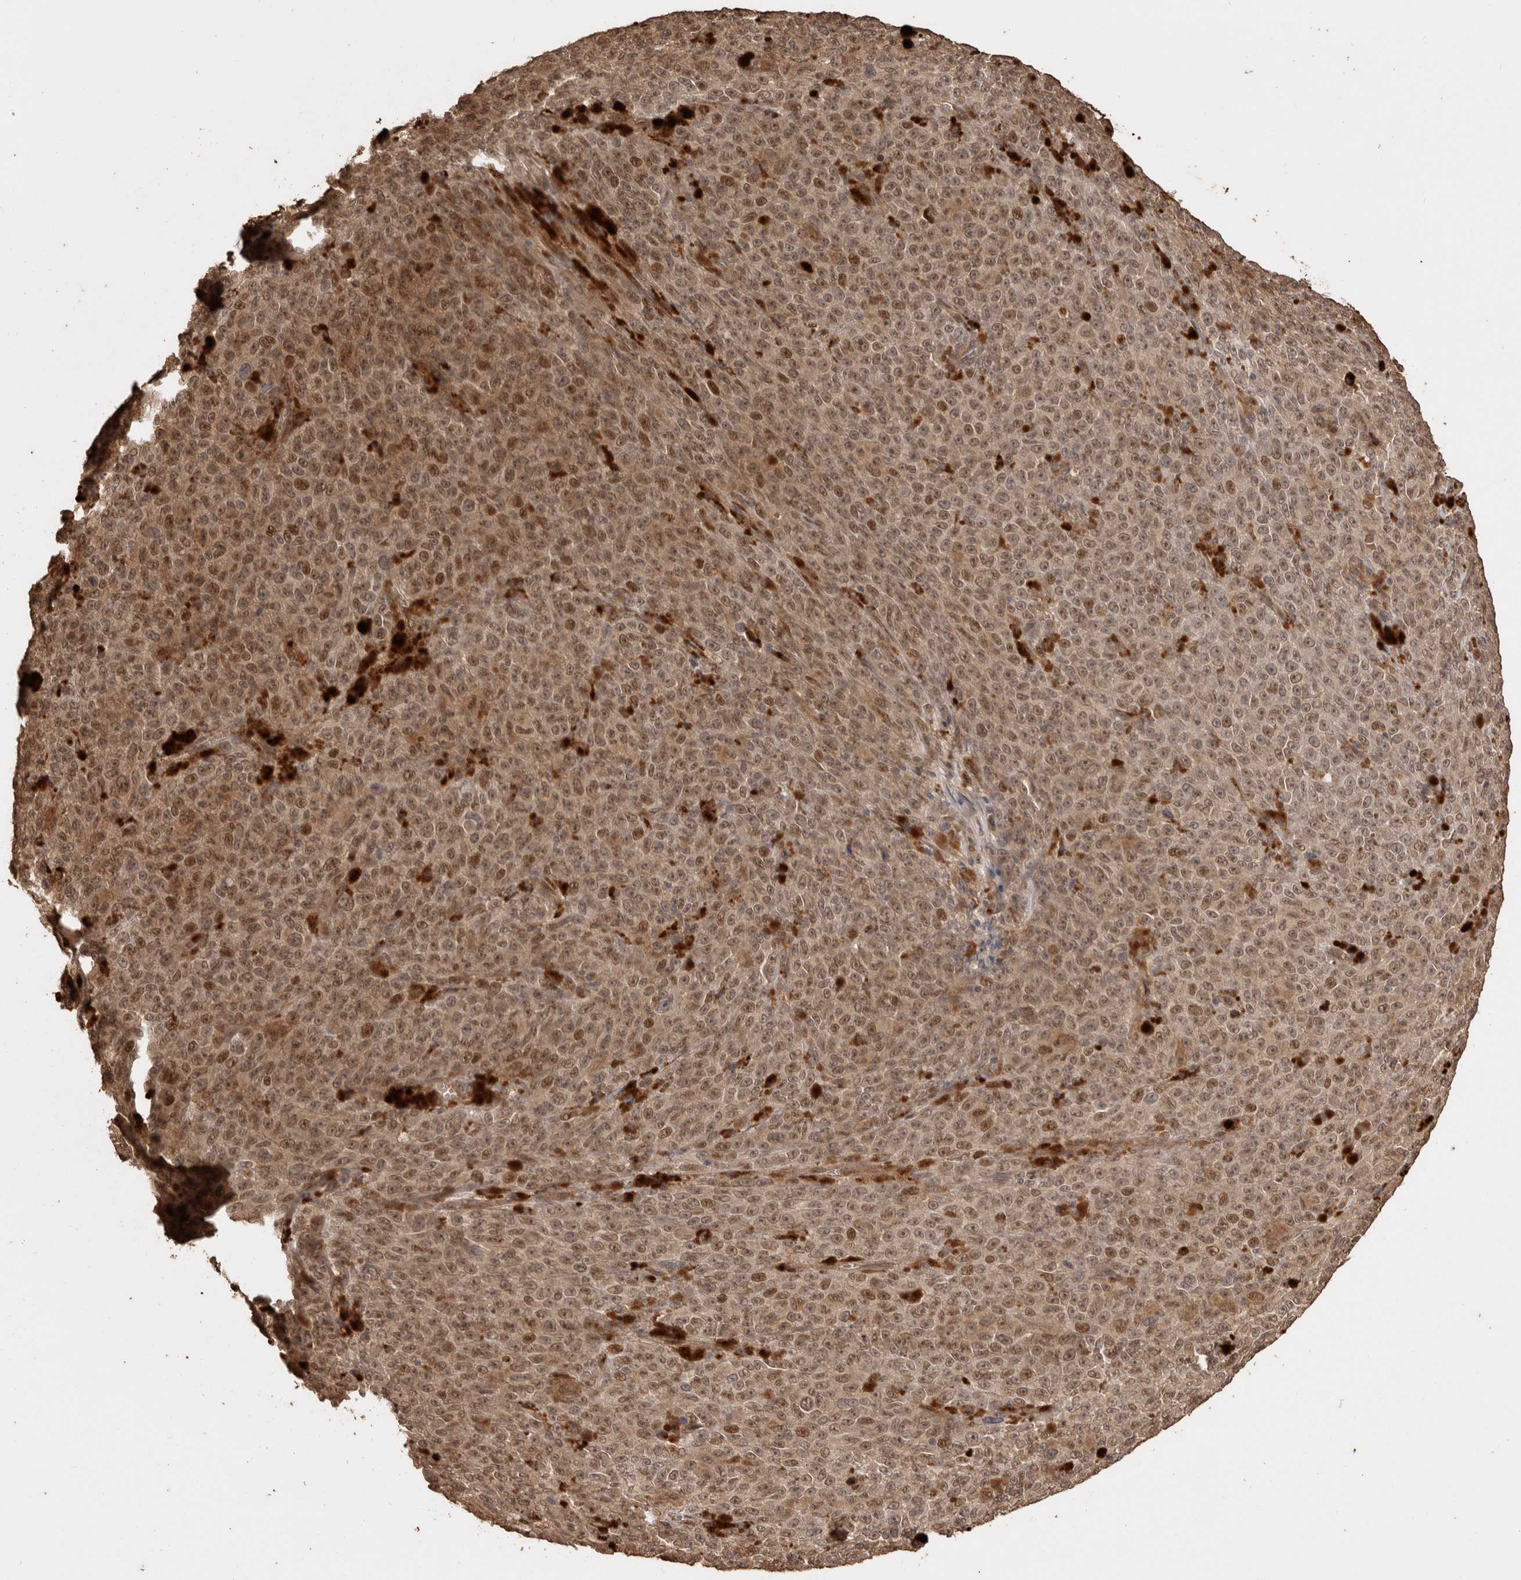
{"staining": {"intensity": "moderate", "quantity": ">75%", "location": "cytoplasmic/membranous,nuclear"}, "tissue": "melanoma", "cell_type": "Tumor cells", "image_type": "cancer", "snomed": [{"axis": "morphology", "description": "Malignant melanoma, NOS"}, {"axis": "topography", "description": "Skin"}], "caption": "Malignant melanoma tissue displays moderate cytoplasmic/membranous and nuclear expression in about >75% of tumor cells, visualized by immunohistochemistry.", "gene": "NUP43", "patient": {"sex": "female", "age": 82}}